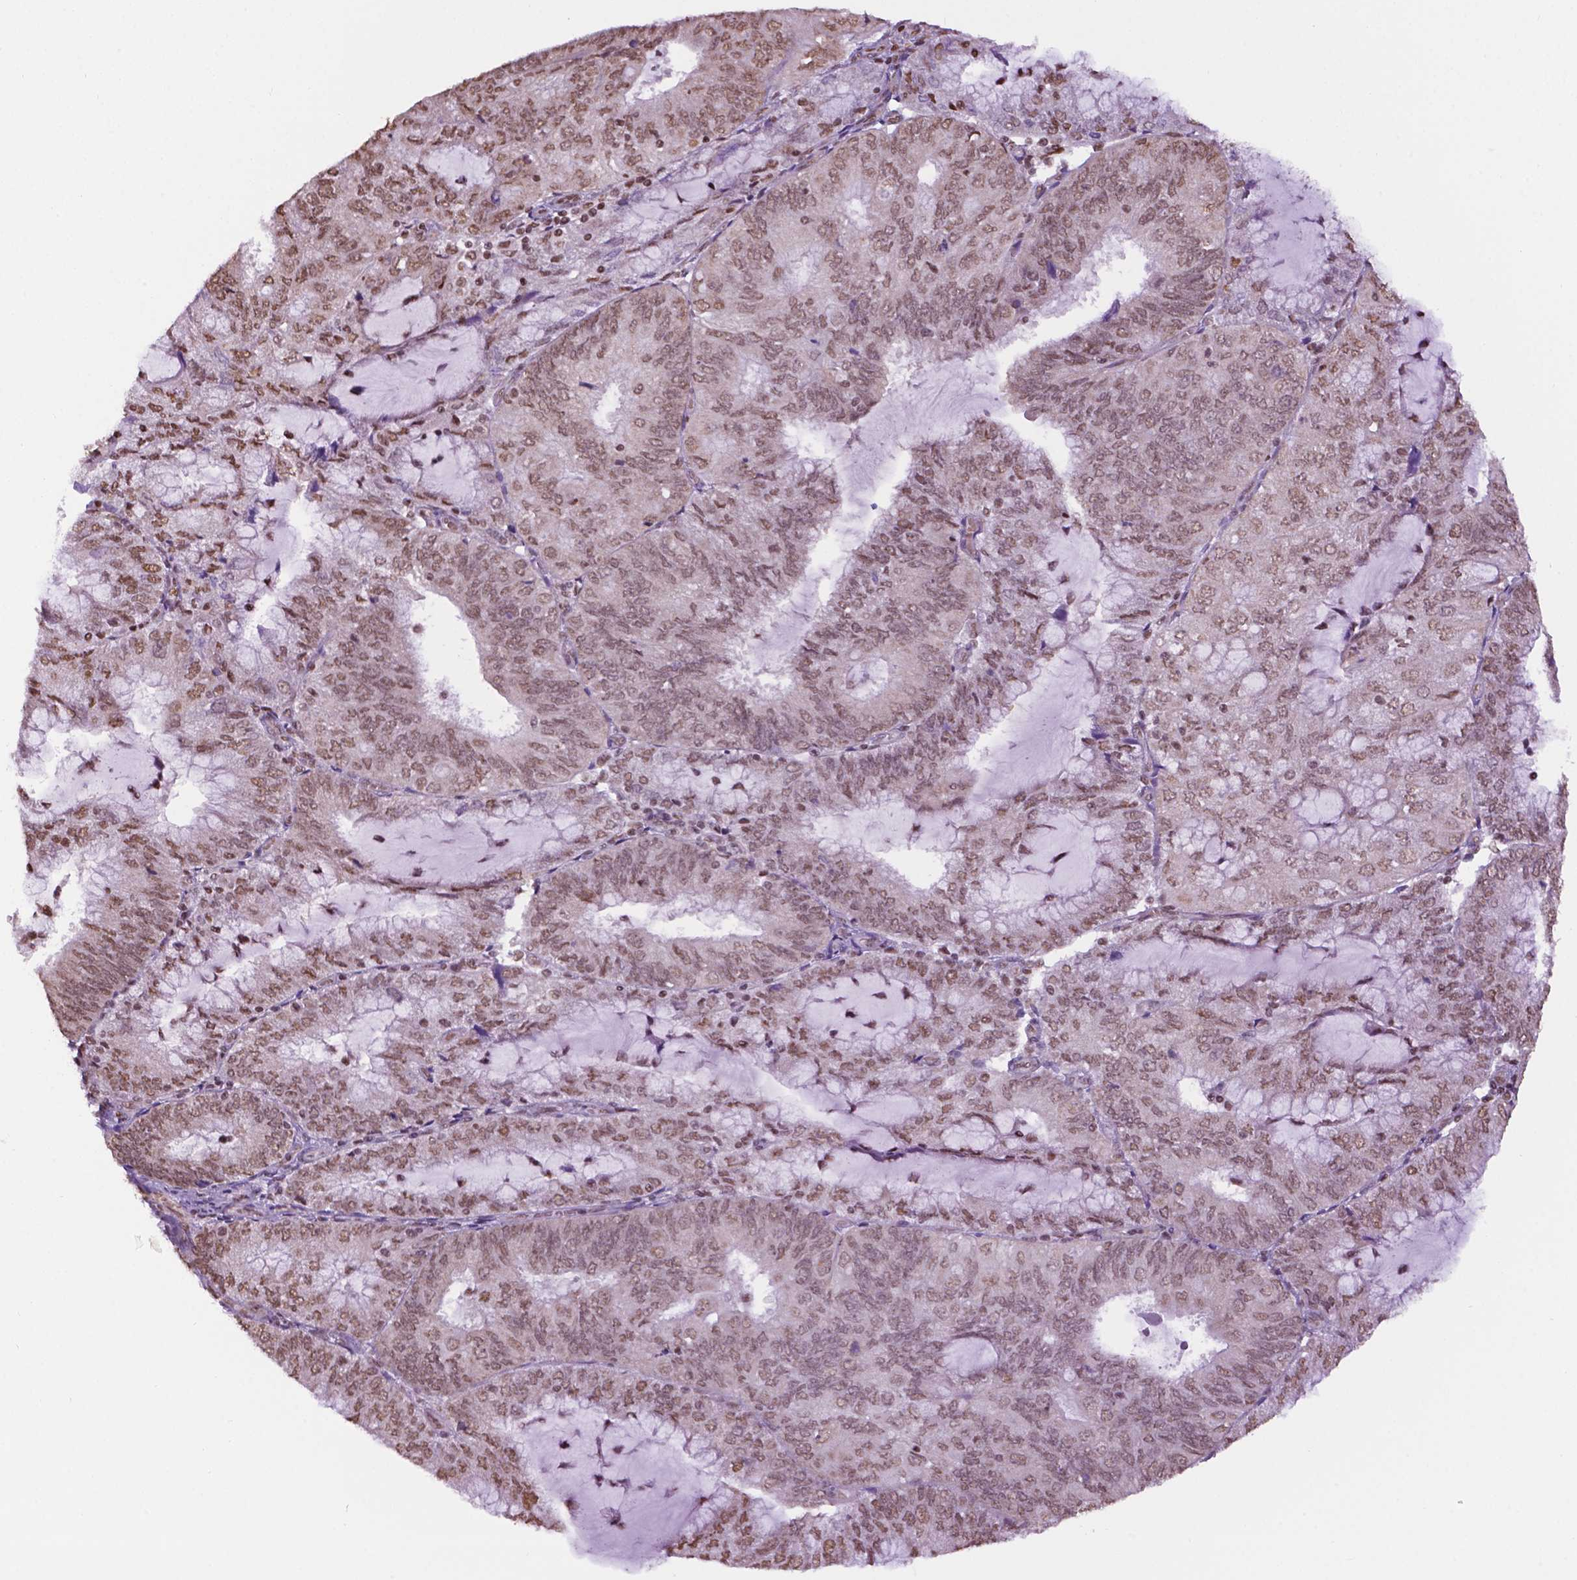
{"staining": {"intensity": "moderate", "quantity": ">75%", "location": "nuclear"}, "tissue": "endometrial cancer", "cell_type": "Tumor cells", "image_type": "cancer", "snomed": [{"axis": "morphology", "description": "Adenocarcinoma, NOS"}, {"axis": "topography", "description": "Endometrium"}], "caption": "The micrograph reveals a brown stain indicating the presence of a protein in the nuclear of tumor cells in adenocarcinoma (endometrial). (IHC, brightfield microscopy, high magnification).", "gene": "COL23A1", "patient": {"sex": "female", "age": 81}}